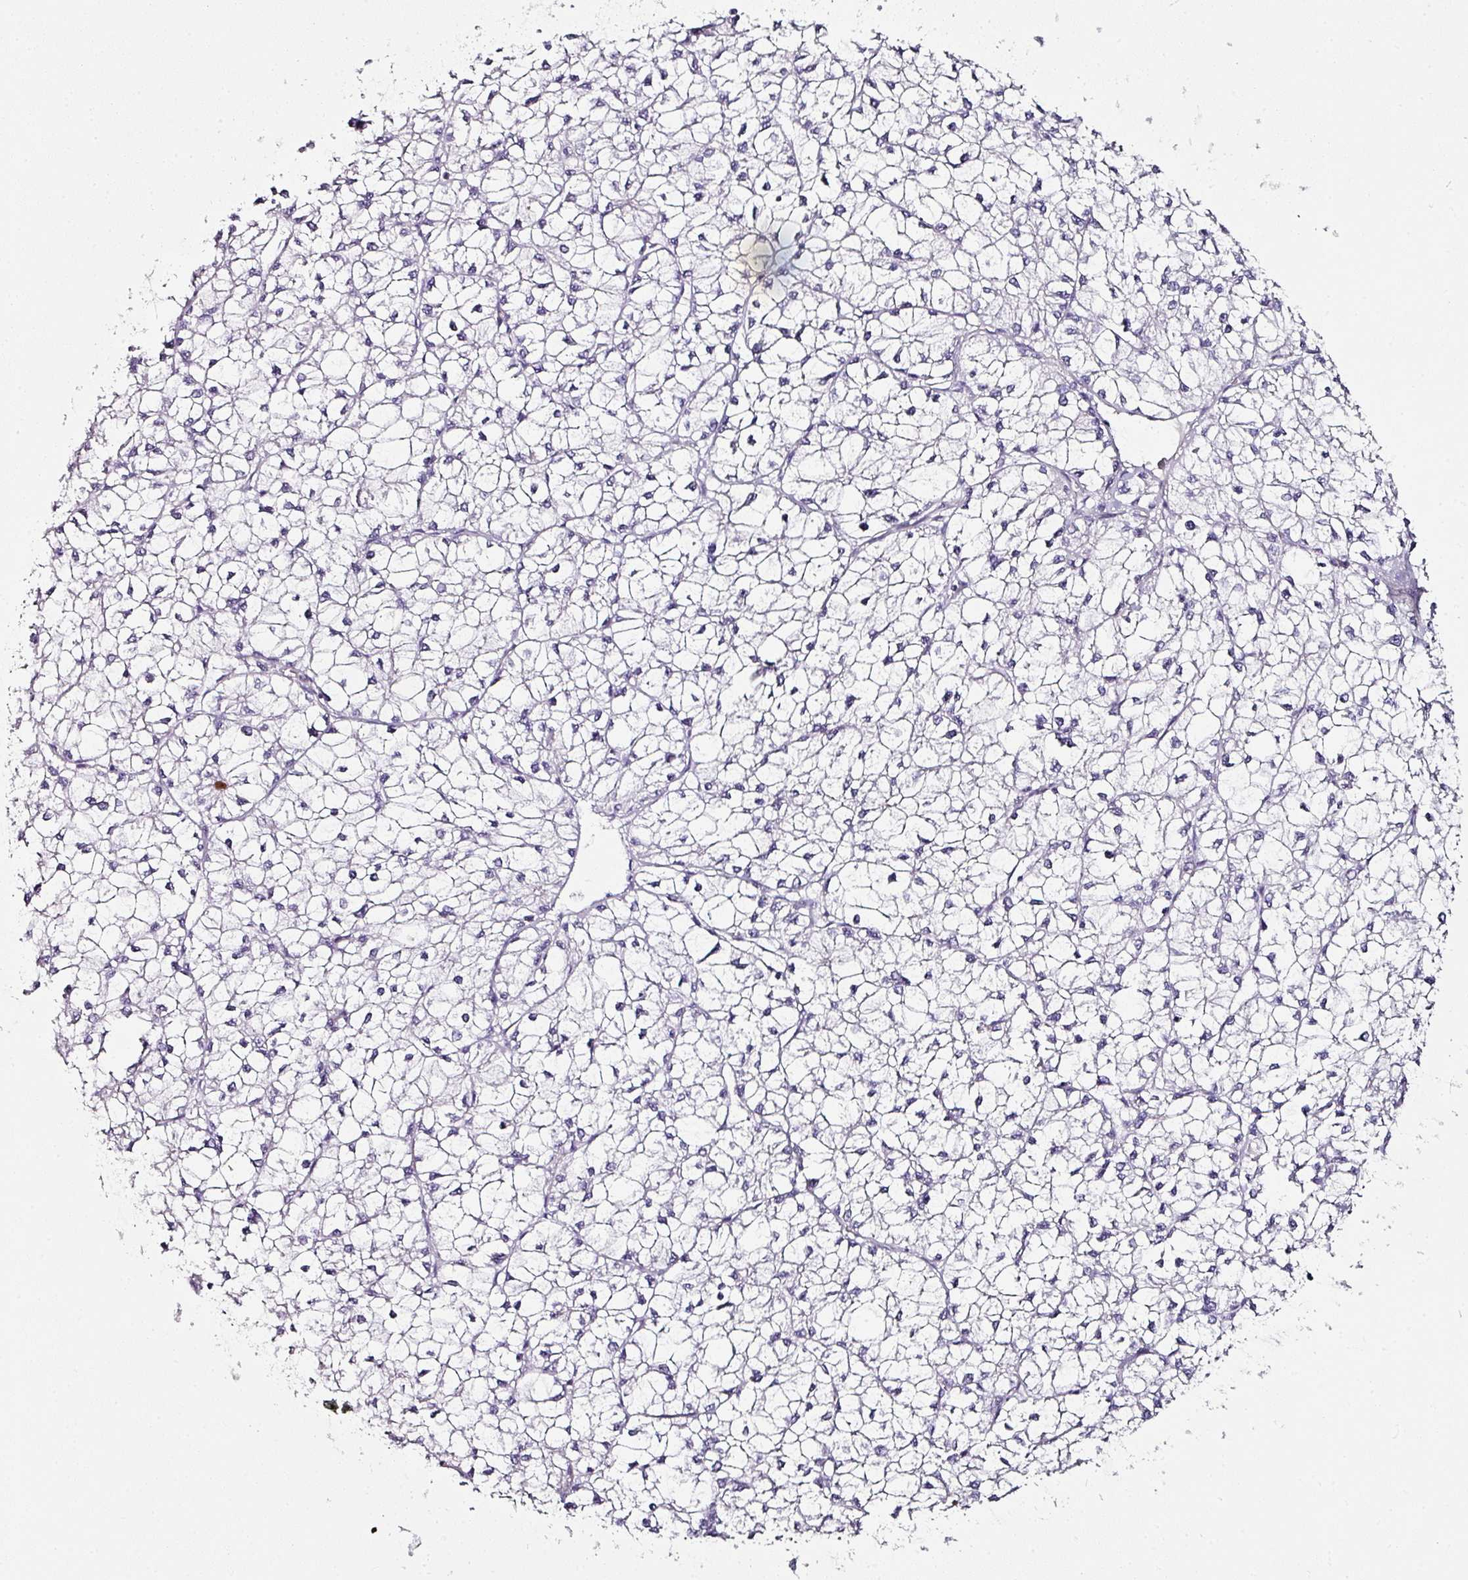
{"staining": {"intensity": "negative", "quantity": "none", "location": "none"}, "tissue": "liver cancer", "cell_type": "Tumor cells", "image_type": "cancer", "snomed": [{"axis": "morphology", "description": "Carcinoma, Hepatocellular, NOS"}, {"axis": "topography", "description": "Liver"}], "caption": "The histopathology image reveals no staining of tumor cells in liver cancer.", "gene": "TMPRSS9", "patient": {"sex": "female", "age": 43}}